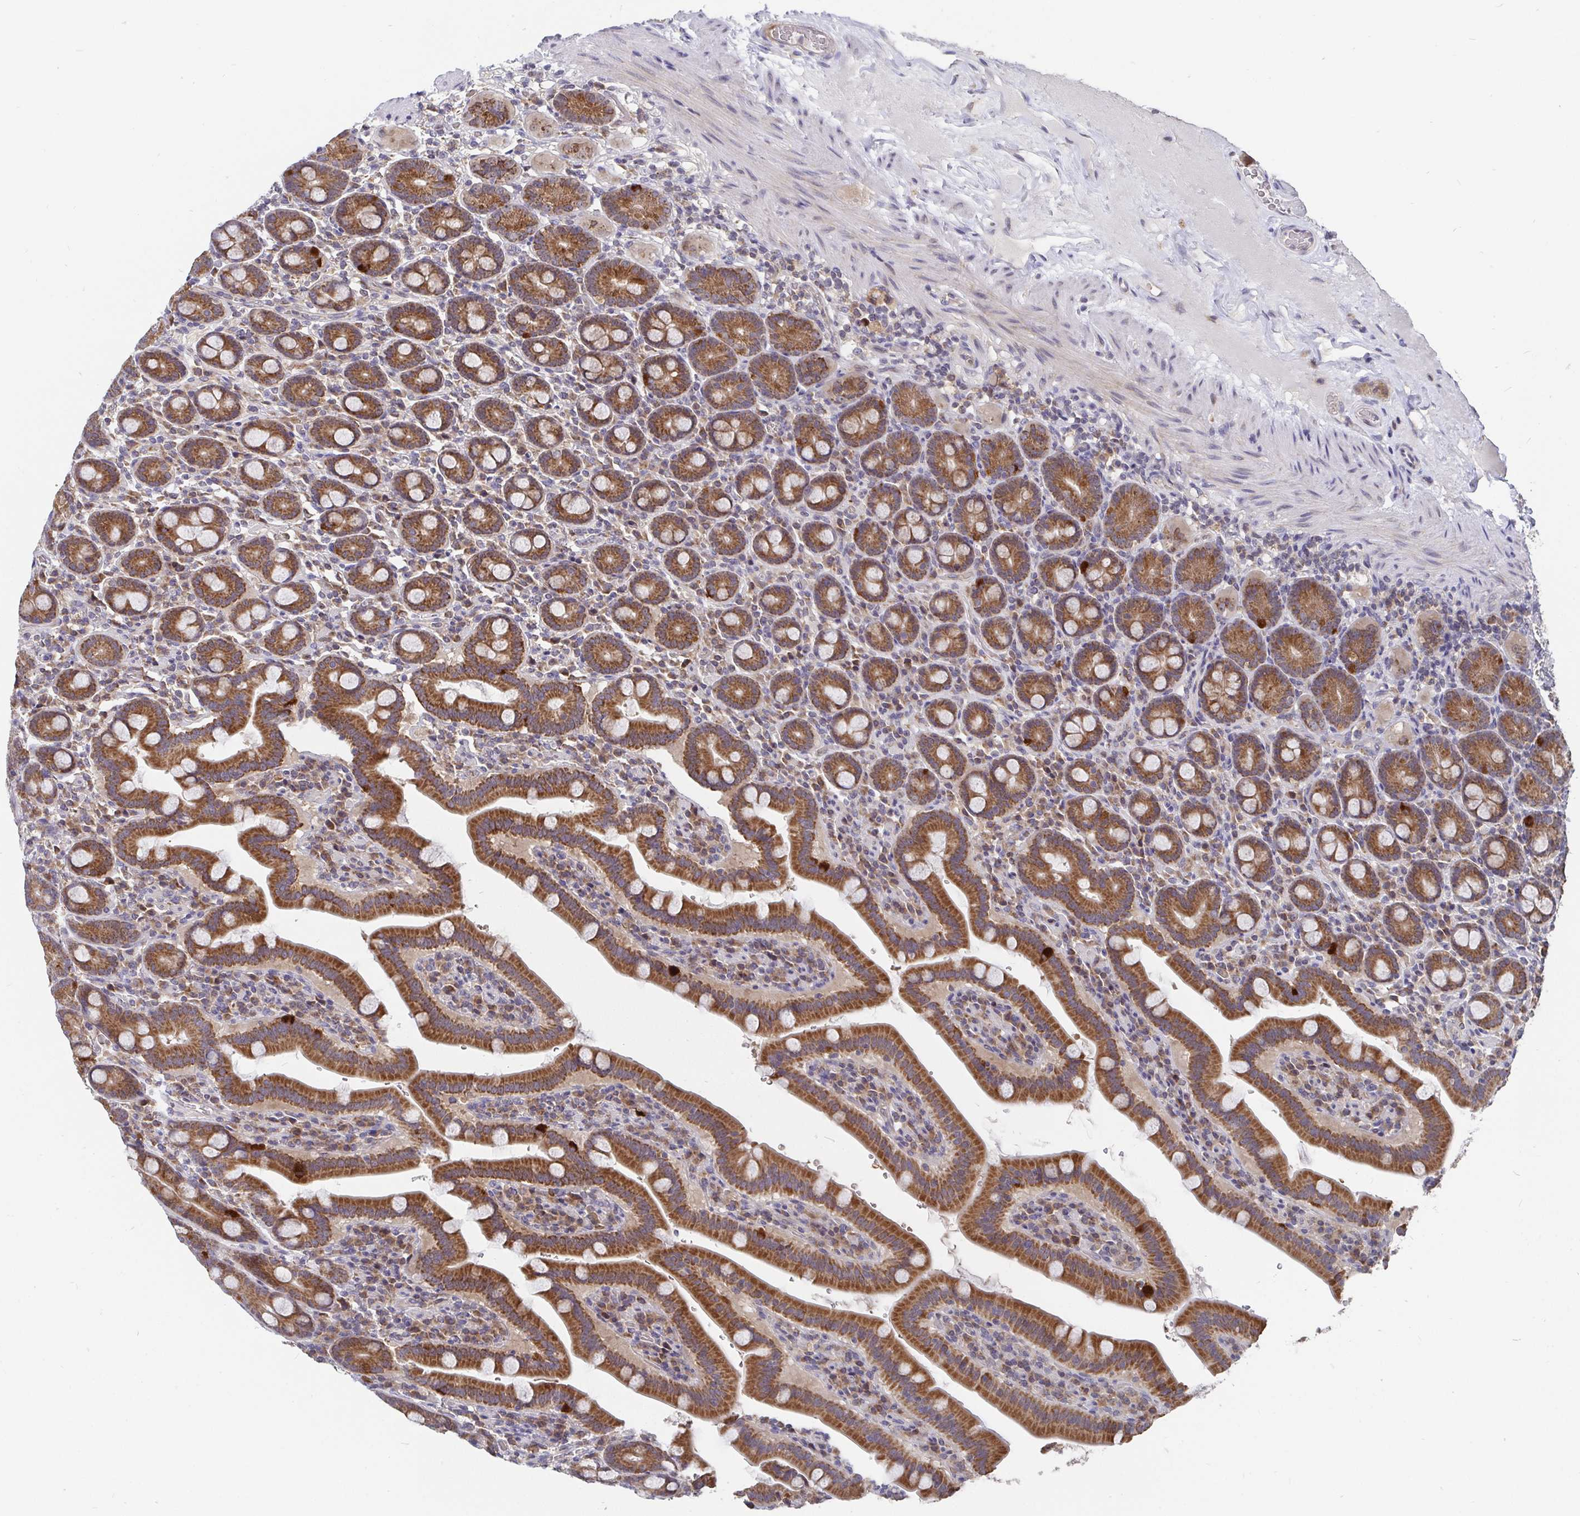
{"staining": {"intensity": "strong", "quantity": ">75%", "location": "cytoplasmic/membranous"}, "tissue": "small intestine", "cell_type": "Glandular cells", "image_type": "normal", "snomed": [{"axis": "morphology", "description": "Normal tissue, NOS"}, {"axis": "topography", "description": "Small intestine"}], "caption": "About >75% of glandular cells in normal human small intestine demonstrate strong cytoplasmic/membranous protein expression as visualized by brown immunohistochemical staining.", "gene": "PDF", "patient": {"sex": "male", "age": 26}}